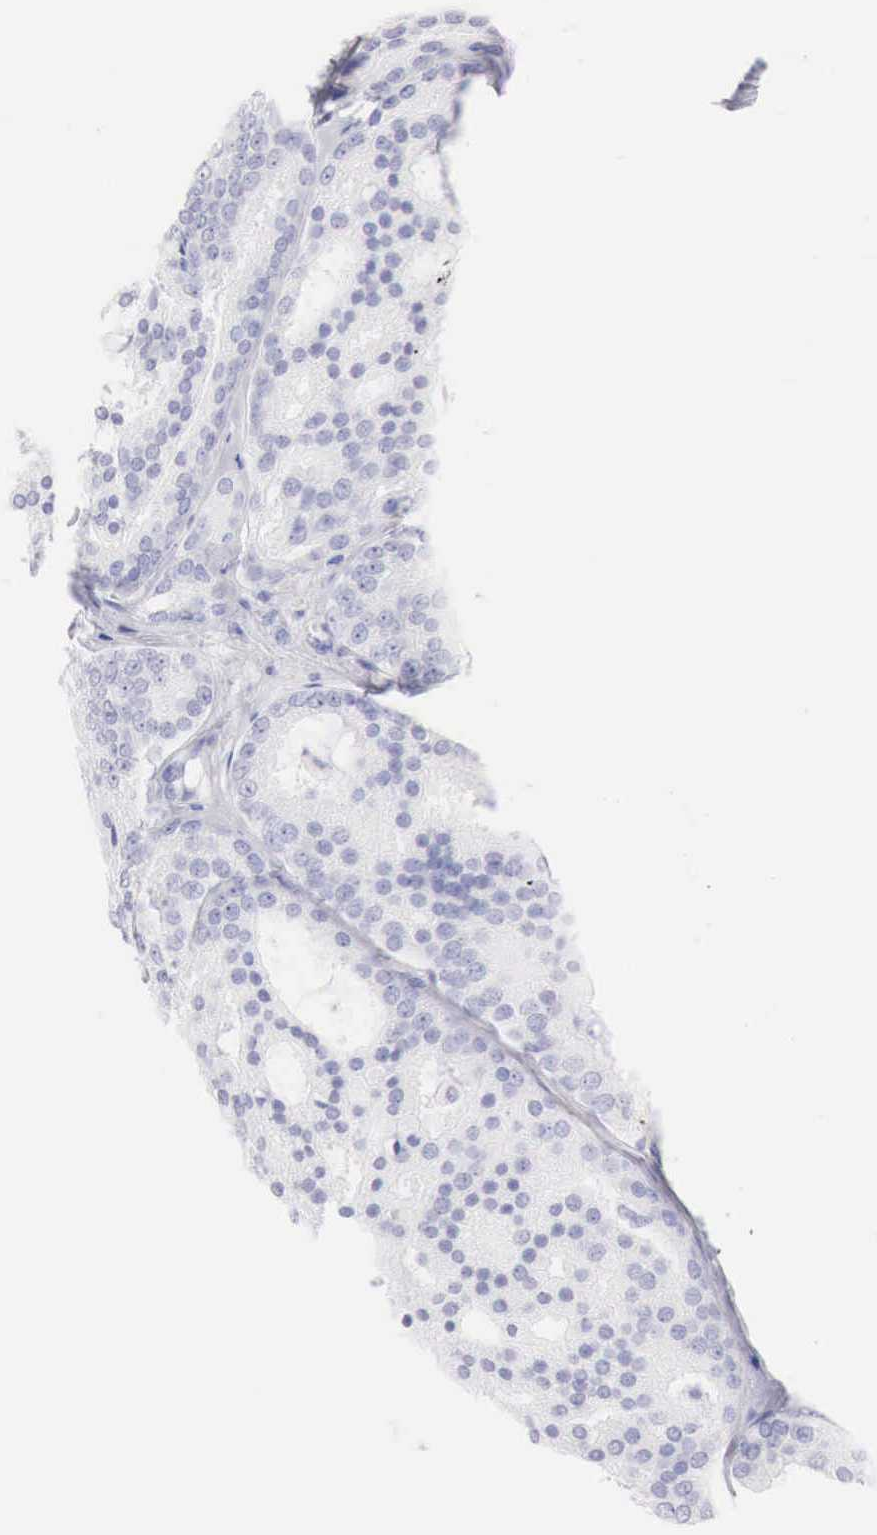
{"staining": {"intensity": "negative", "quantity": "none", "location": "none"}, "tissue": "prostate cancer", "cell_type": "Tumor cells", "image_type": "cancer", "snomed": [{"axis": "morphology", "description": "Adenocarcinoma, High grade"}, {"axis": "topography", "description": "Prostate"}], "caption": "DAB (3,3'-diaminobenzidine) immunohistochemical staining of human prostate adenocarcinoma (high-grade) demonstrates no significant staining in tumor cells.", "gene": "INHA", "patient": {"sex": "male", "age": 64}}